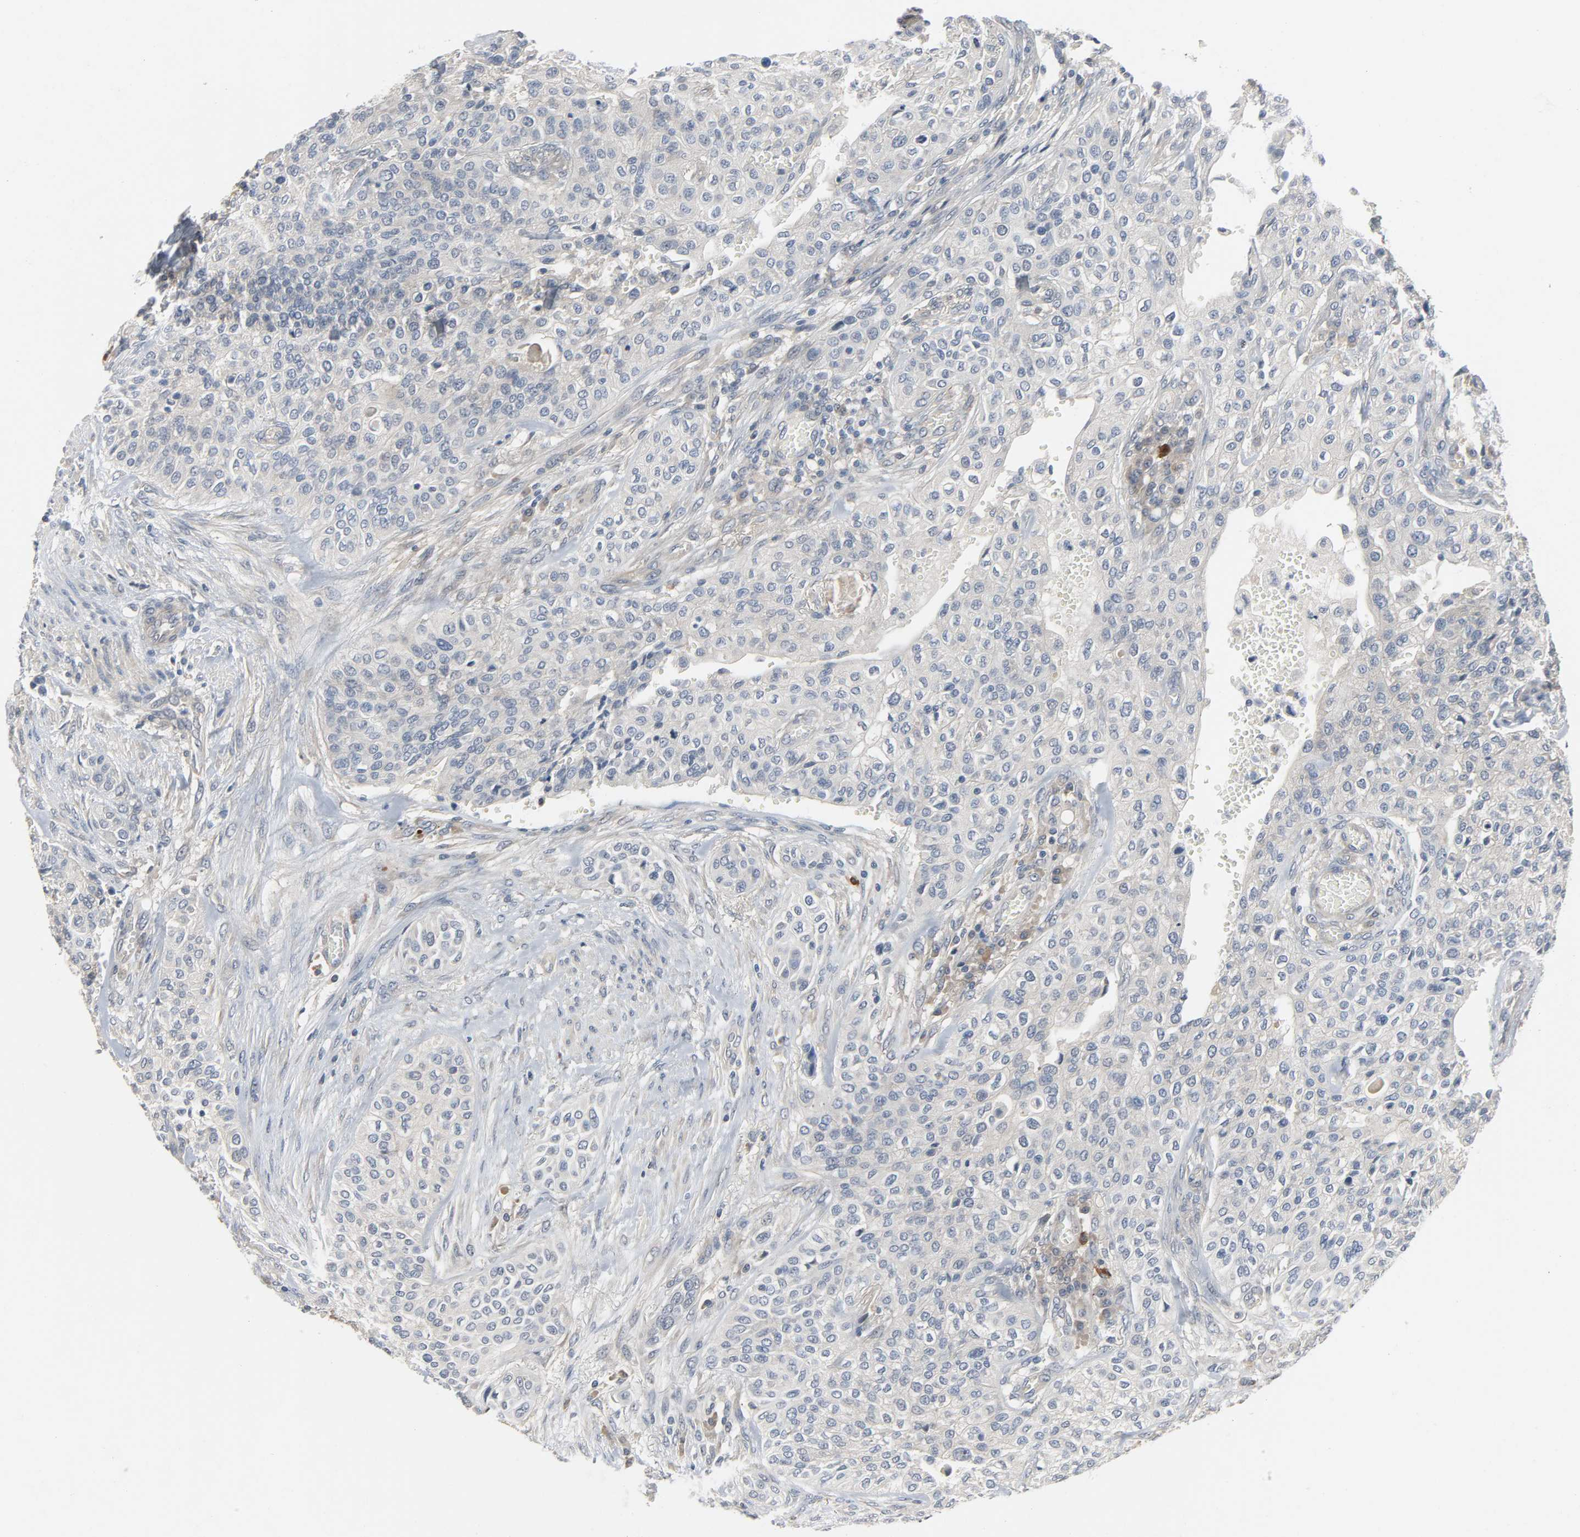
{"staining": {"intensity": "negative", "quantity": "none", "location": "none"}, "tissue": "urothelial cancer", "cell_type": "Tumor cells", "image_type": "cancer", "snomed": [{"axis": "morphology", "description": "Urothelial carcinoma, High grade"}, {"axis": "topography", "description": "Urinary bladder"}], "caption": "DAB immunohistochemical staining of human urothelial cancer reveals no significant staining in tumor cells.", "gene": "CD4", "patient": {"sex": "male", "age": 74}}